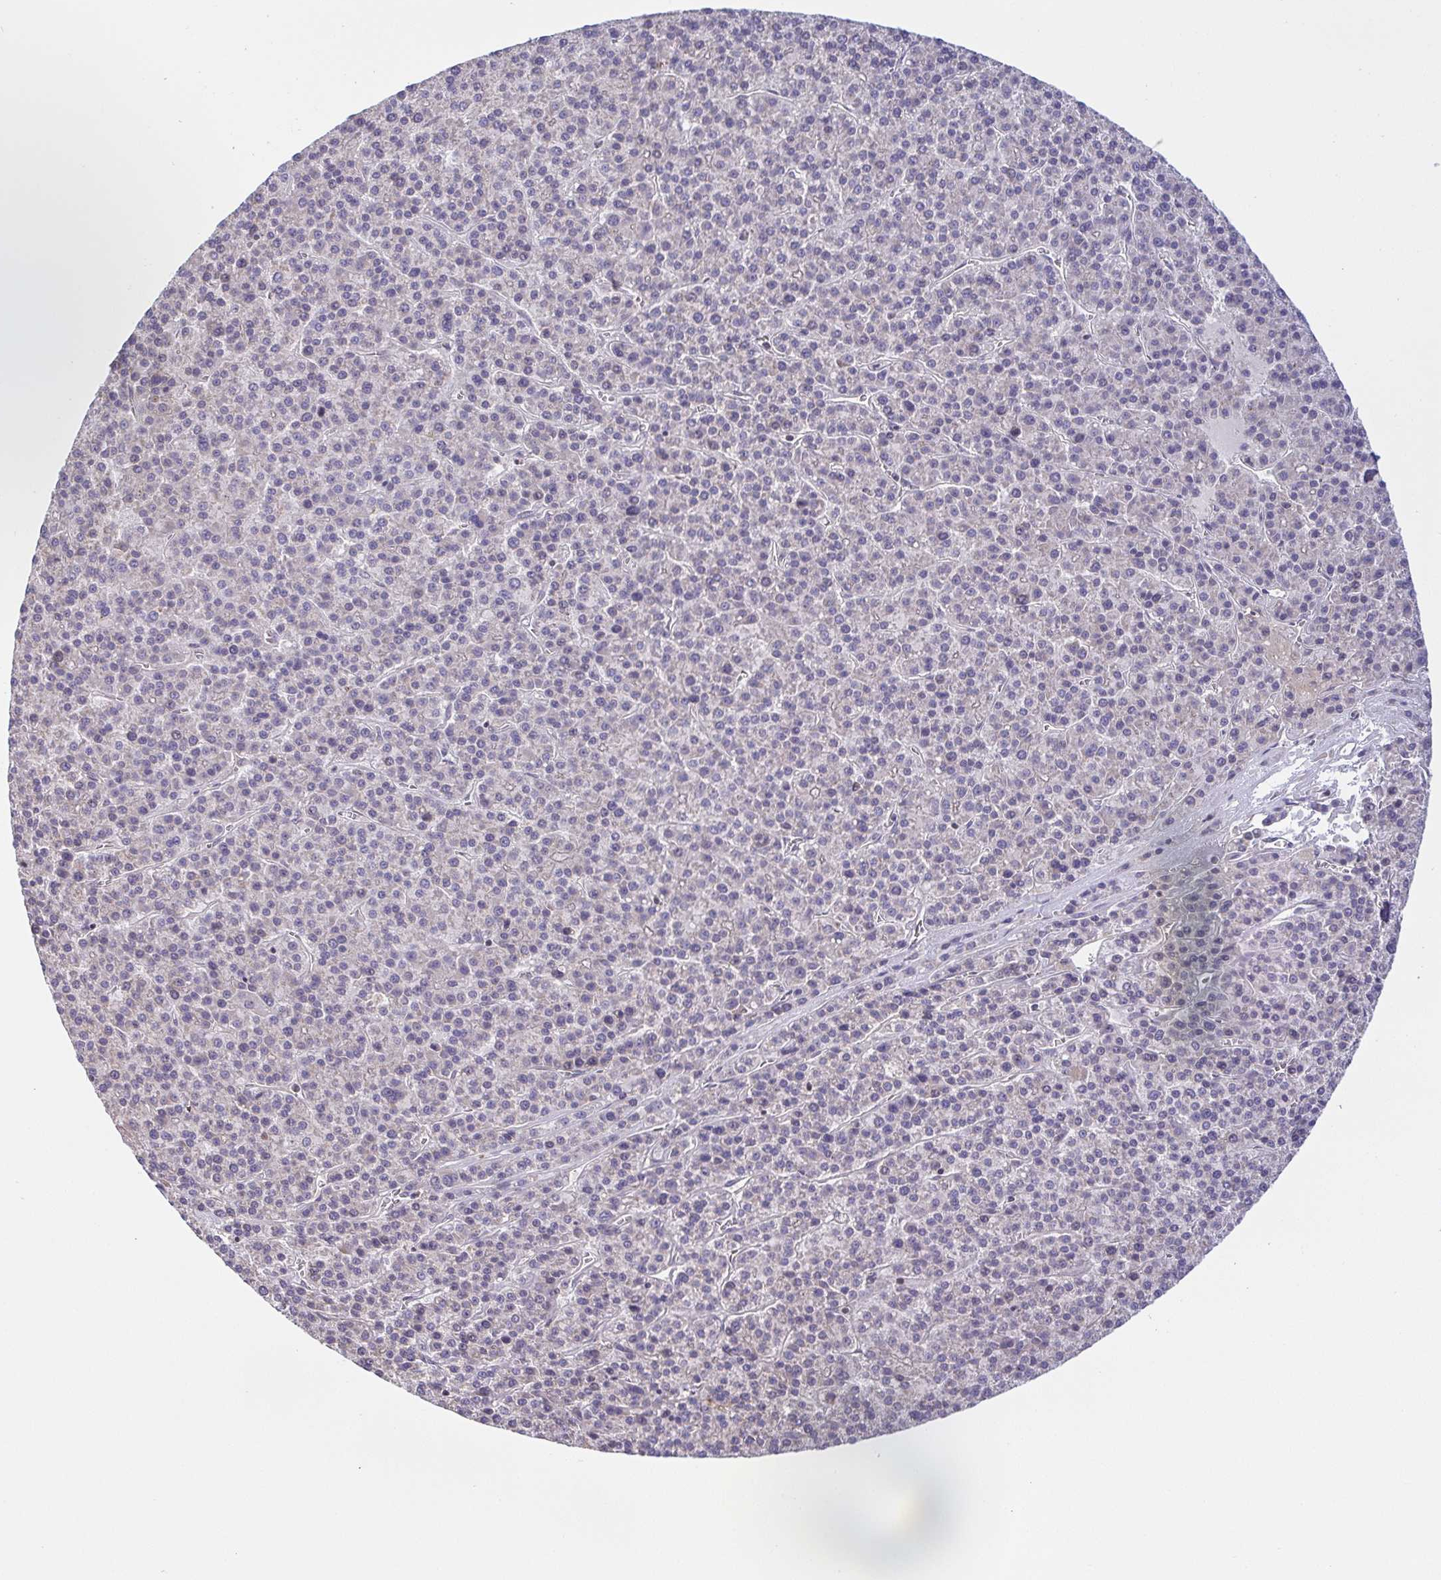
{"staining": {"intensity": "negative", "quantity": "none", "location": "none"}, "tissue": "liver cancer", "cell_type": "Tumor cells", "image_type": "cancer", "snomed": [{"axis": "morphology", "description": "Carcinoma, Hepatocellular, NOS"}, {"axis": "topography", "description": "Liver"}], "caption": "A histopathology image of human hepatocellular carcinoma (liver) is negative for staining in tumor cells.", "gene": "OSBPL7", "patient": {"sex": "female", "age": 58}}